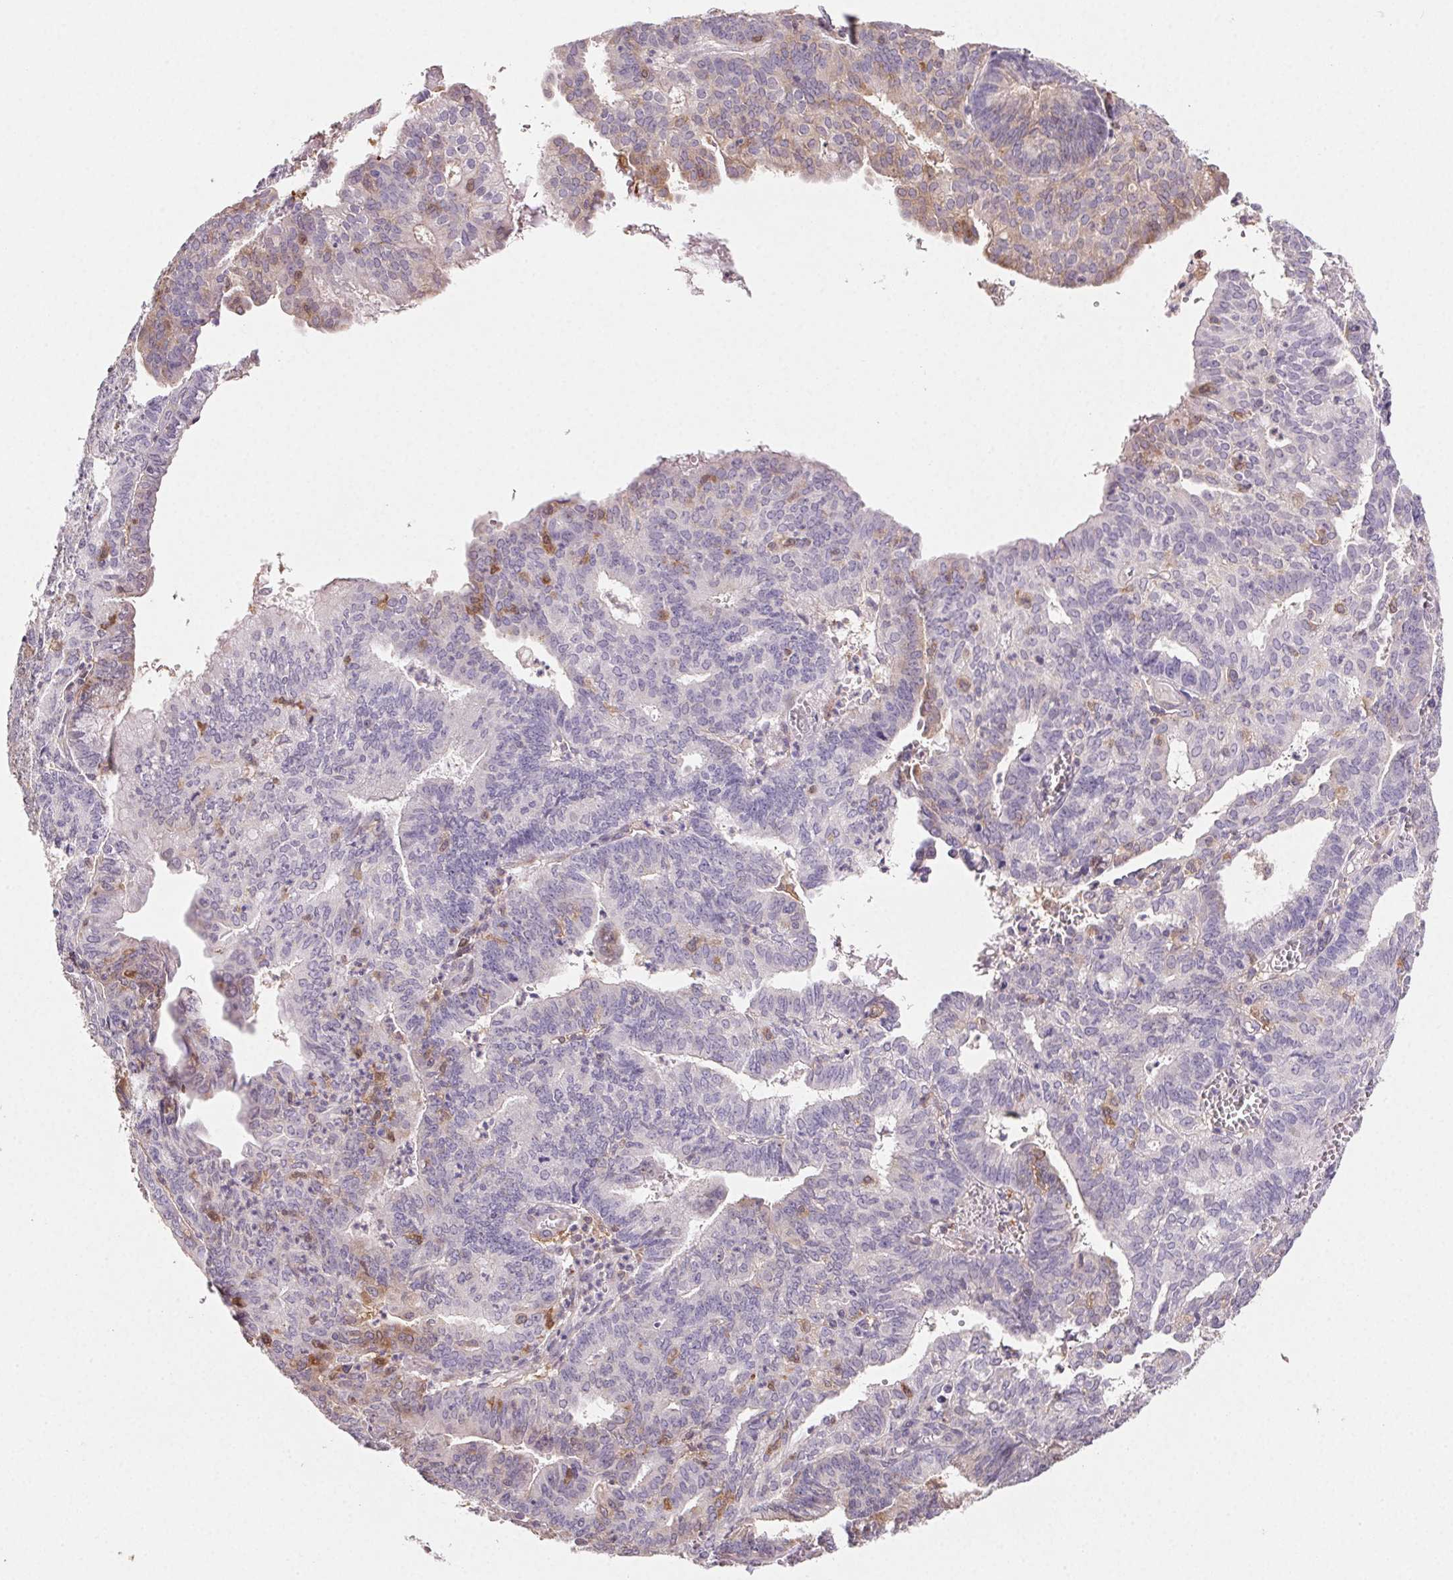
{"staining": {"intensity": "weak", "quantity": "<25%", "location": "cytoplasmic/membranous"}, "tissue": "endometrial cancer", "cell_type": "Tumor cells", "image_type": "cancer", "snomed": [{"axis": "morphology", "description": "Adenocarcinoma, NOS"}, {"axis": "topography", "description": "Endometrium"}], "caption": "This is an immunohistochemistry (IHC) histopathology image of human endometrial cancer (adenocarcinoma). There is no positivity in tumor cells.", "gene": "GBP1", "patient": {"sex": "female", "age": 61}}